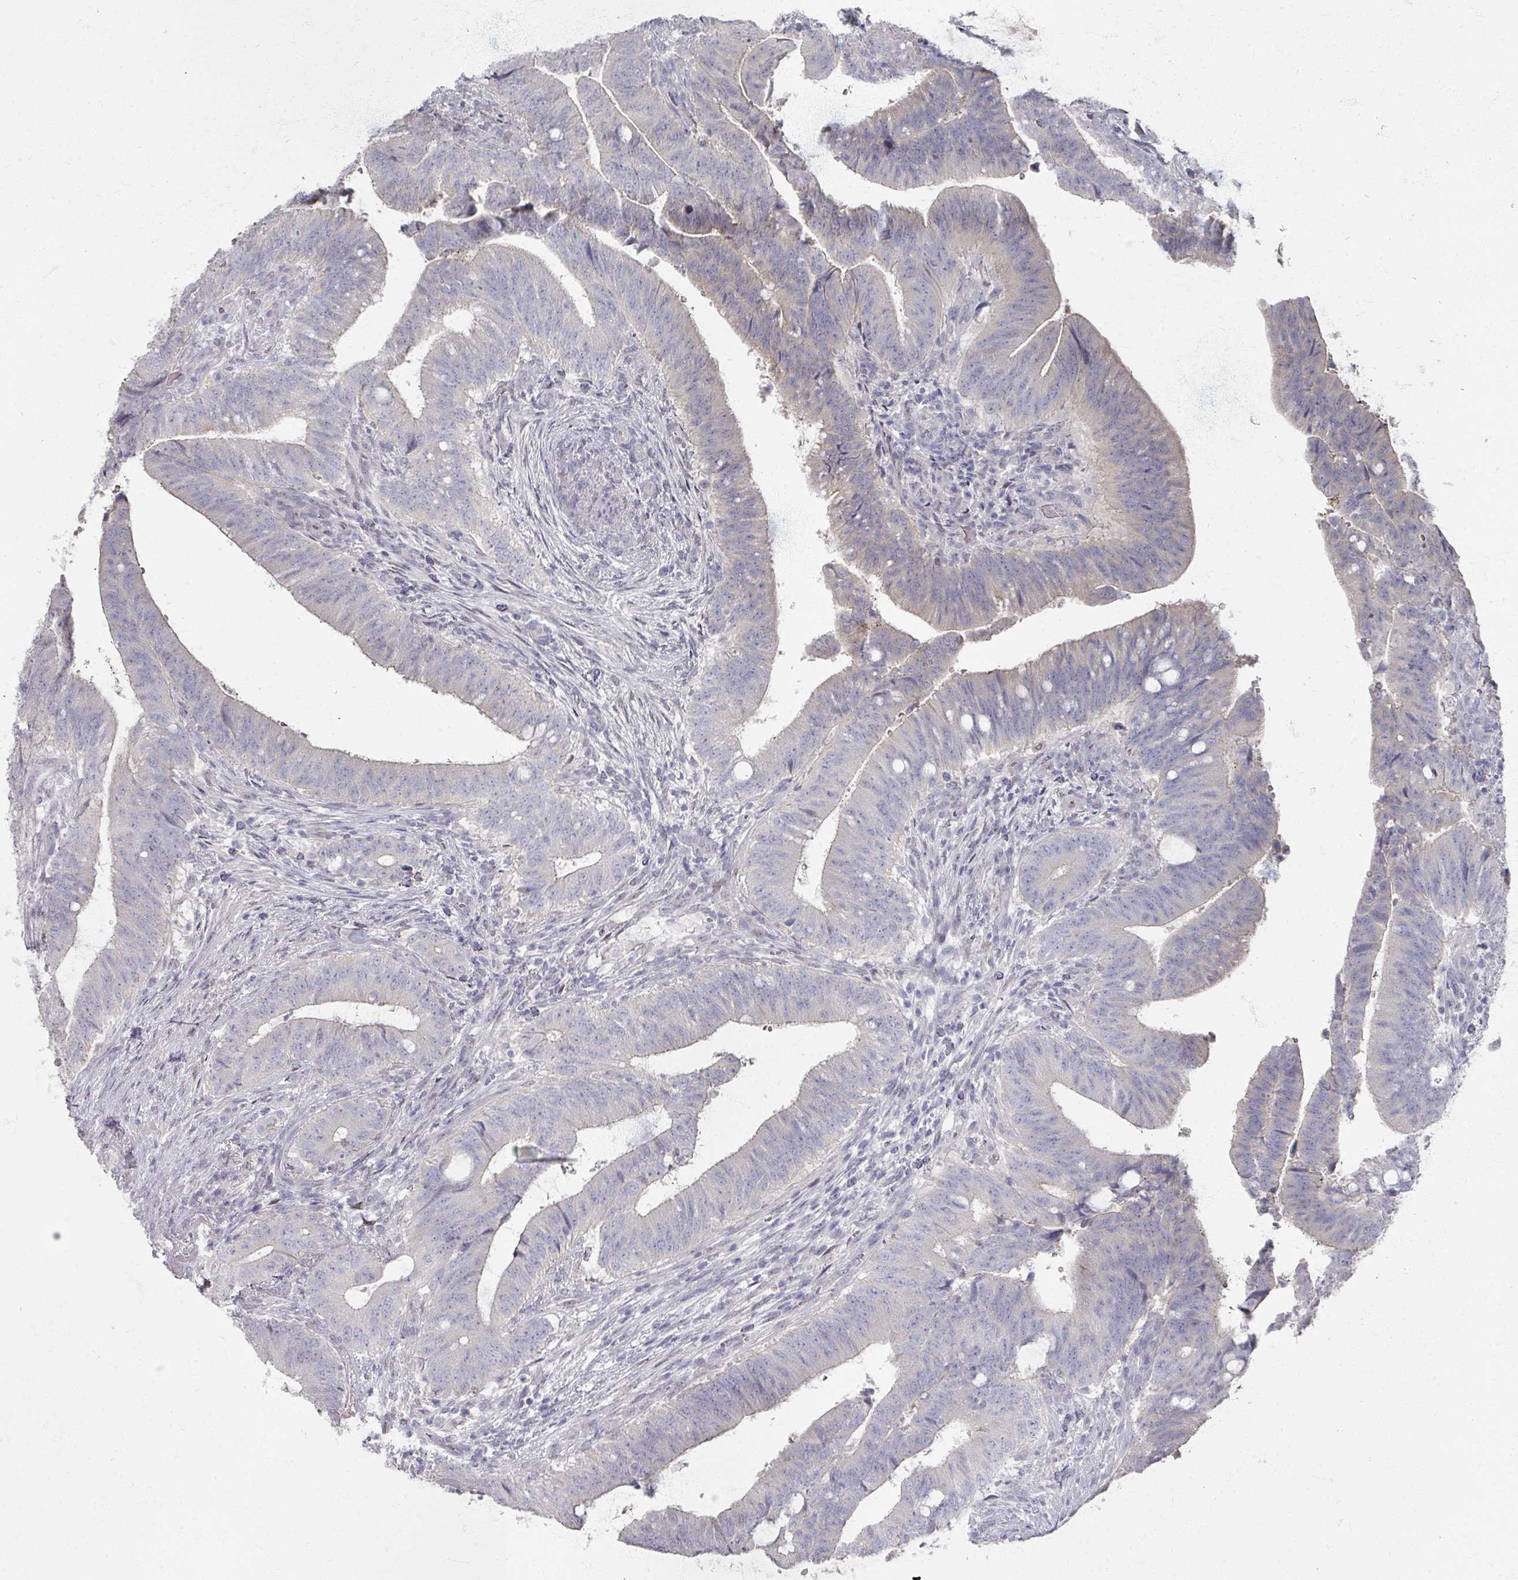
{"staining": {"intensity": "weak", "quantity": "<25%", "location": "cytoplasmic/membranous"}, "tissue": "colorectal cancer", "cell_type": "Tumor cells", "image_type": "cancer", "snomed": [{"axis": "morphology", "description": "Adenocarcinoma, NOS"}, {"axis": "topography", "description": "Colon"}], "caption": "Immunohistochemical staining of human adenocarcinoma (colorectal) shows no significant expression in tumor cells.", "gene": "TTYH3", "patient": {"sex": "female", "age": 43}}